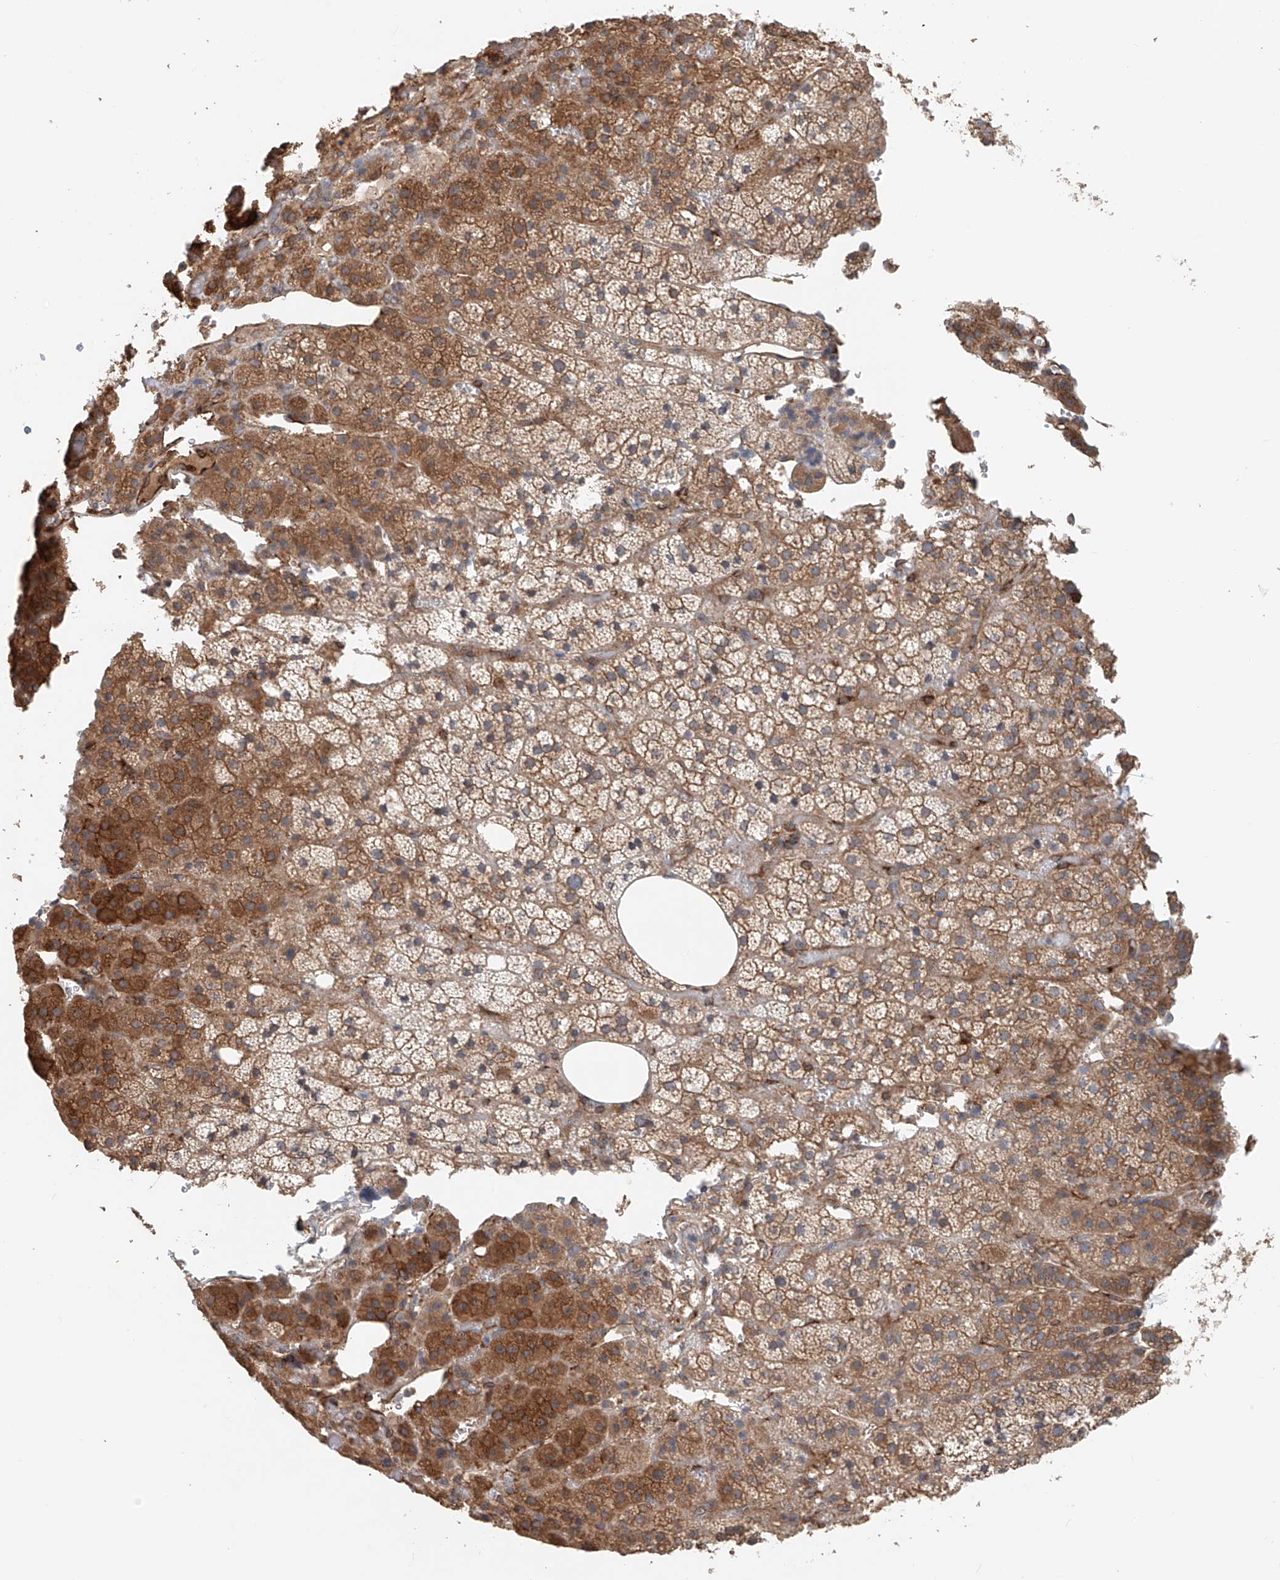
{"staining": {"intensity": "moderate", "quantity": ">75%", "location": "cytoplasmic/membranous"}, "tissue": "adrenal gland", "cell_type": "Glandular cells", "image_type": "normal", "snomed": [{"axis": "morphology", "description": "Normal tissue, NOS"}, {"axis": "topography", "description": "Adrenal gland"}], "caption": "DAB (3,3'-diaminobenzidine) immunohistochemical staining of normal human adrenal gland reveals moderate cytoplasmic/membranous protein expression in approximately >75% of glandular cells. The protein of interest is shown in brown color, while the nuclei are stained blue.", "gene": "FRYL", "patient": {"sex": "female", "age": 59}}